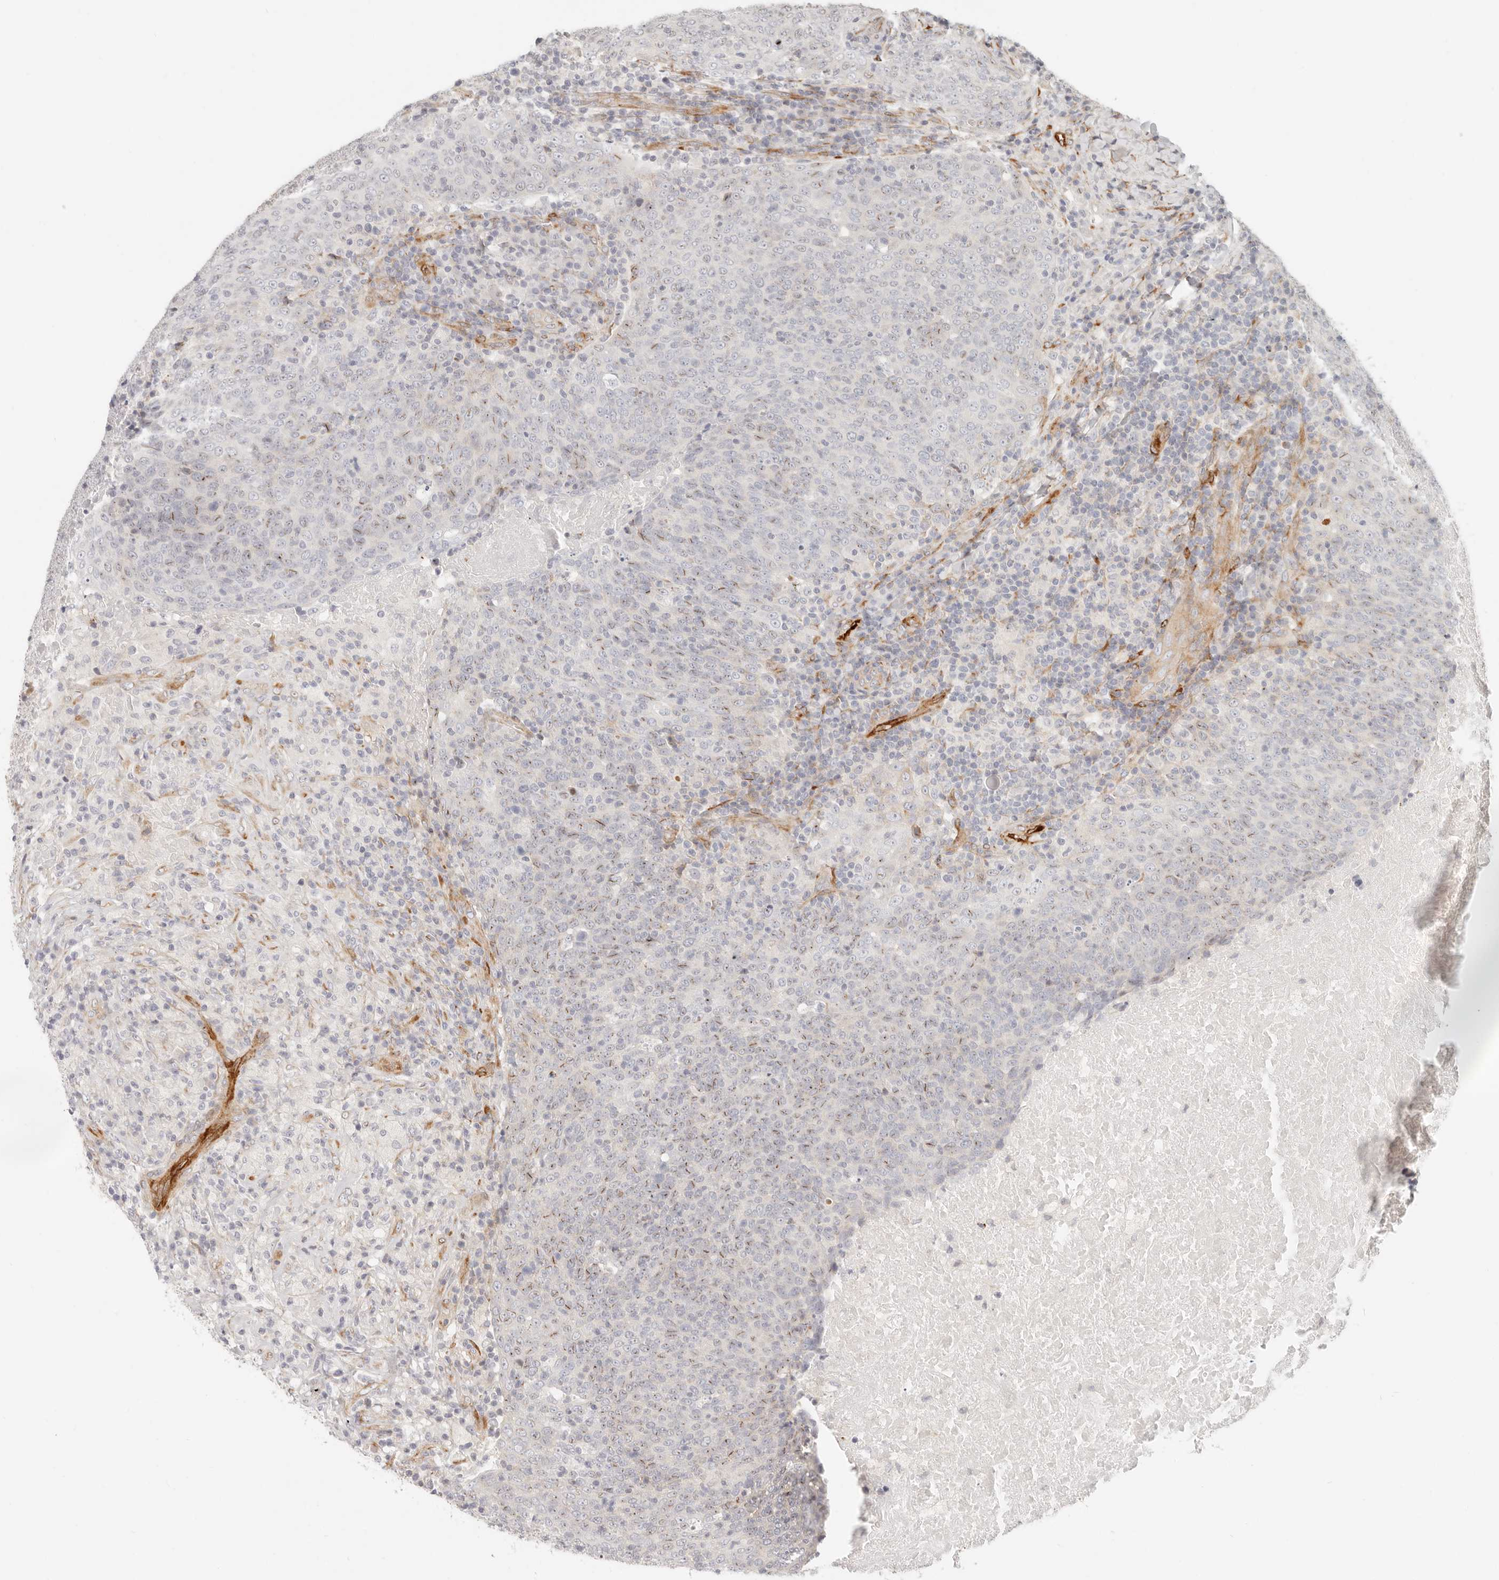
{"staining": {"intensity": "moderate", "quantity": "25%-75%", "location": "cytoplasmic/membranous,nuclear"}, "tissue": "head and neck cancer", "cell_type": "Tumor cells", "image_type": "cancer", "snomed": [{"axis": "morphology", "description": "Squamous cell carcinoma, NOS"}, {"axis": "morphology", "description": "Squamous cell carcinoma, metastatic, NOS"}, {"axis": "topography", "description": "Lymph node"}, {"axis": "topography", "description": "Head-Neck"}], "caption": "This is an image of immunohistochemistry staining of squamous cell carcinoma (head and neck), which shows moderate staining in the cytoplasmic/membranous and nuclear of tumor cells.", "gene": "SASS6", "patient": {"sex": "male", "age": 62}}